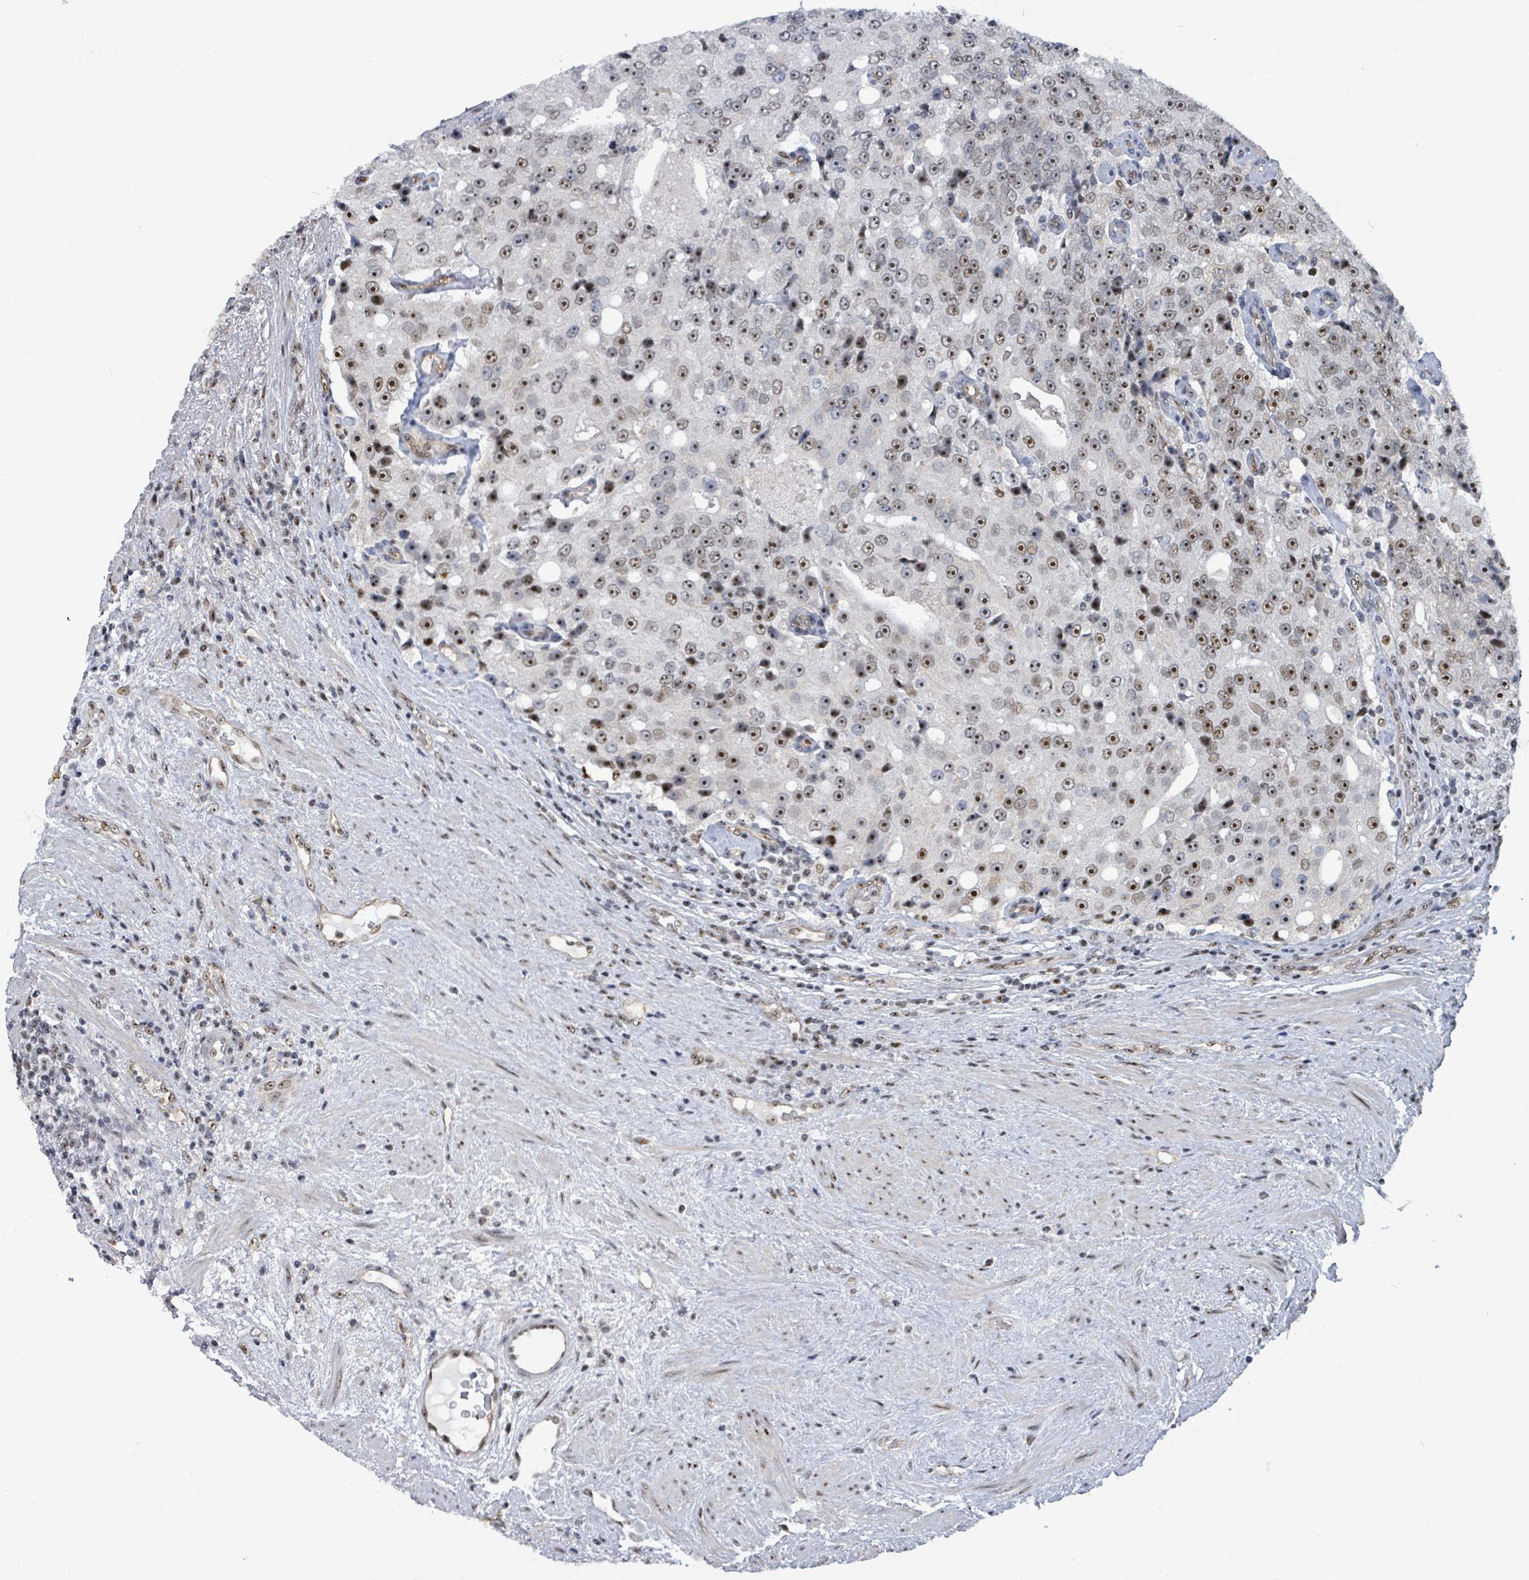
{"staining": {"intensity": "strong", "quantity": "25%-75%", "location": "nuclear"}, "tissue": "prostate cancer", "cell_type": "Tumor cells", "image_type": "cancer", "snomed": [{"axis": "morphology", "description": "Adenocarcinoma, High grade"}, {"axis": "topography", "description": "Prostate"}], "caption": "IHC of prostate cancer exhibits high levels of strong nuclear expression in approximately 25%-75% of tumor cells.", "gene": "RRN3", "patient": {"sex": "male", "age": 70}}